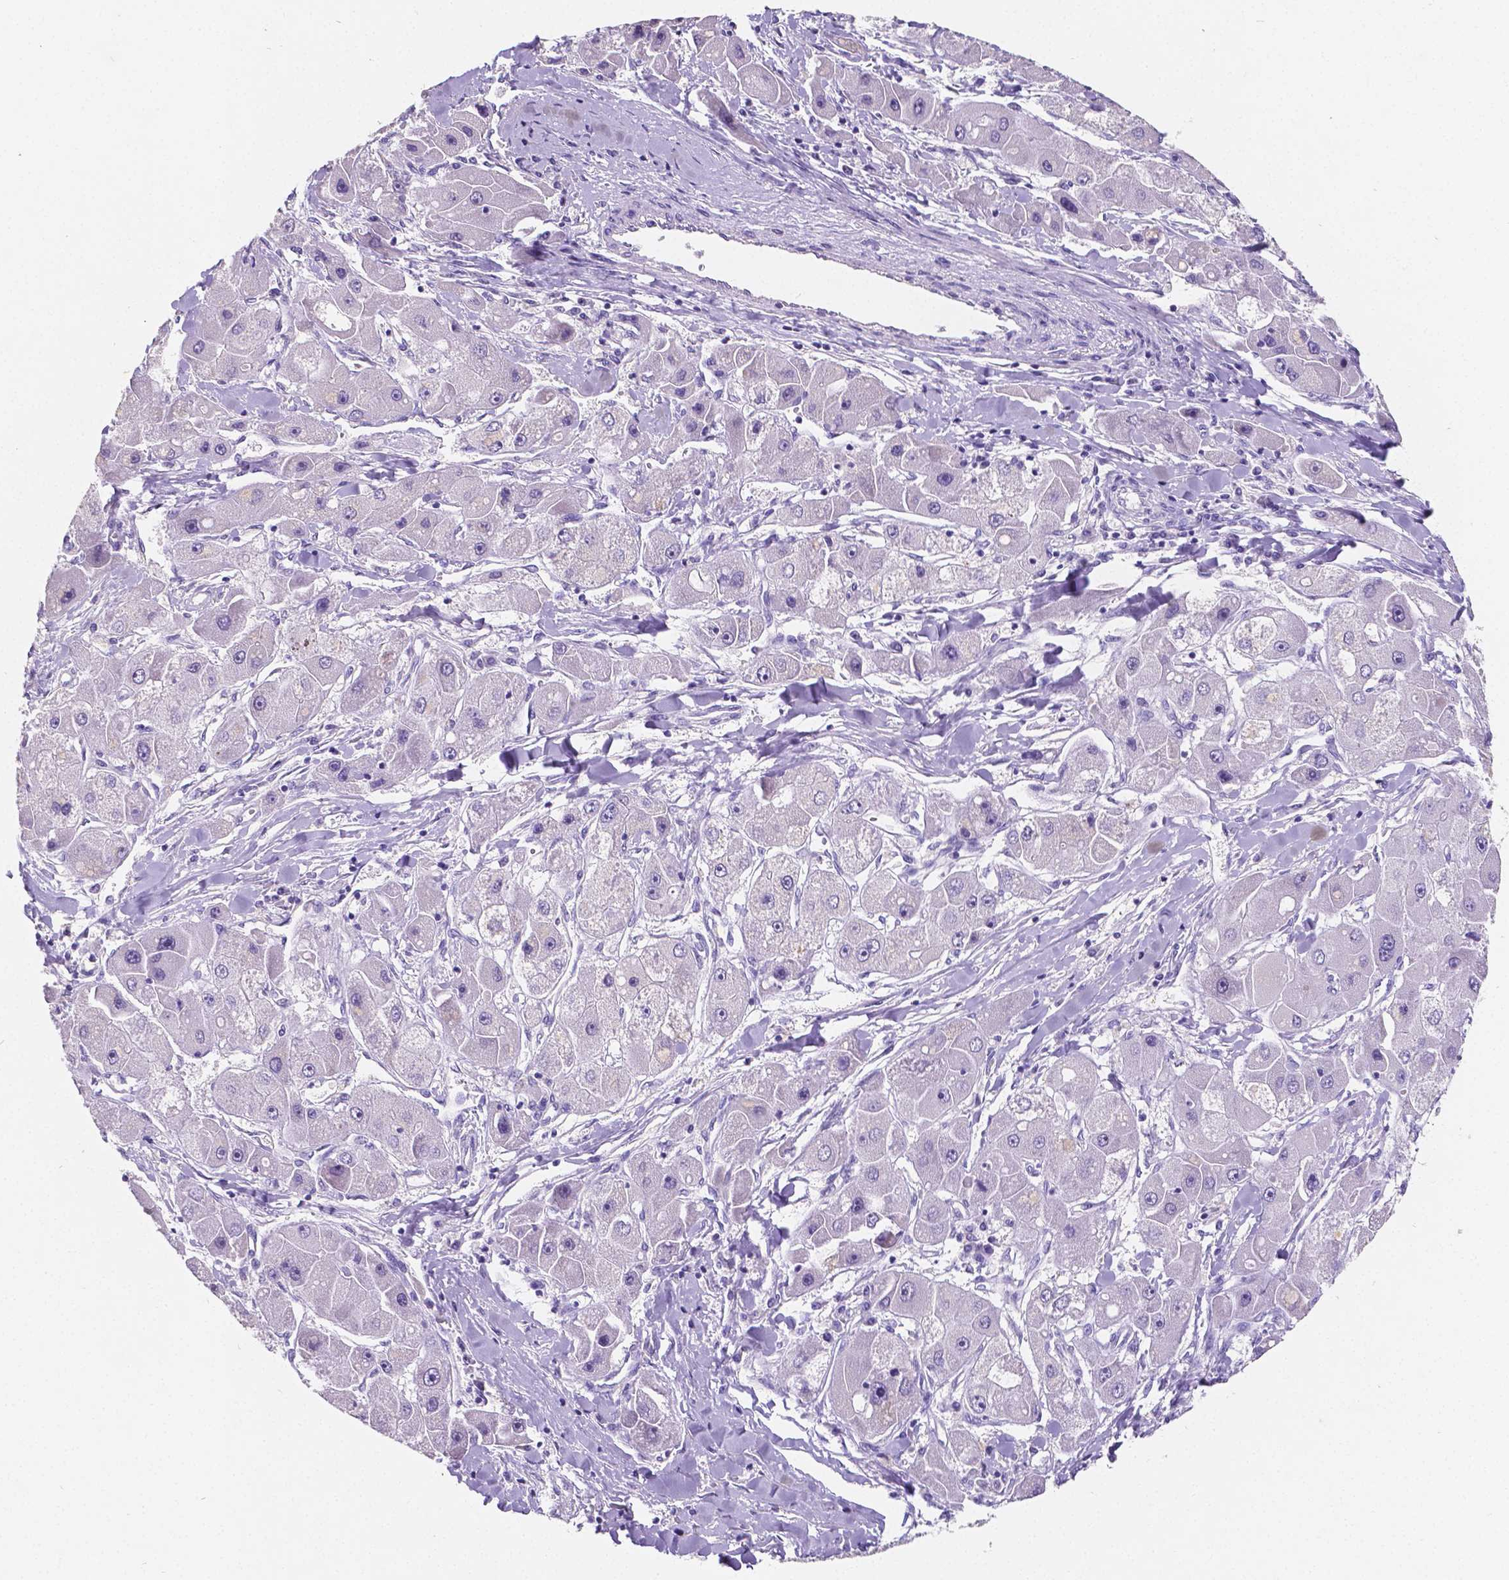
{"staining": {"intensity": "negative", "quantity": "none", "location": "none"}, "tissue": "liver cancer", "cell_type": "Tumor cells", "image_type": "cancer", "snomed": [{"axis": "morphology", "description": "Carcinoma, Hepatocellular, NOS"}, {"axis": "topography", "description": "Liver"}], "caption": "The immunohistochemistry photomicrograph has no significant expression in tumor cells of liver cancer tissue. The staining was performed using DAB to visualize the protein expression in brown, while the nuclei were stained in blue with hematoxylin (Magnification: 20x).", "gene": "SATB2", "patient": {"sex": "male", "age": 24}}